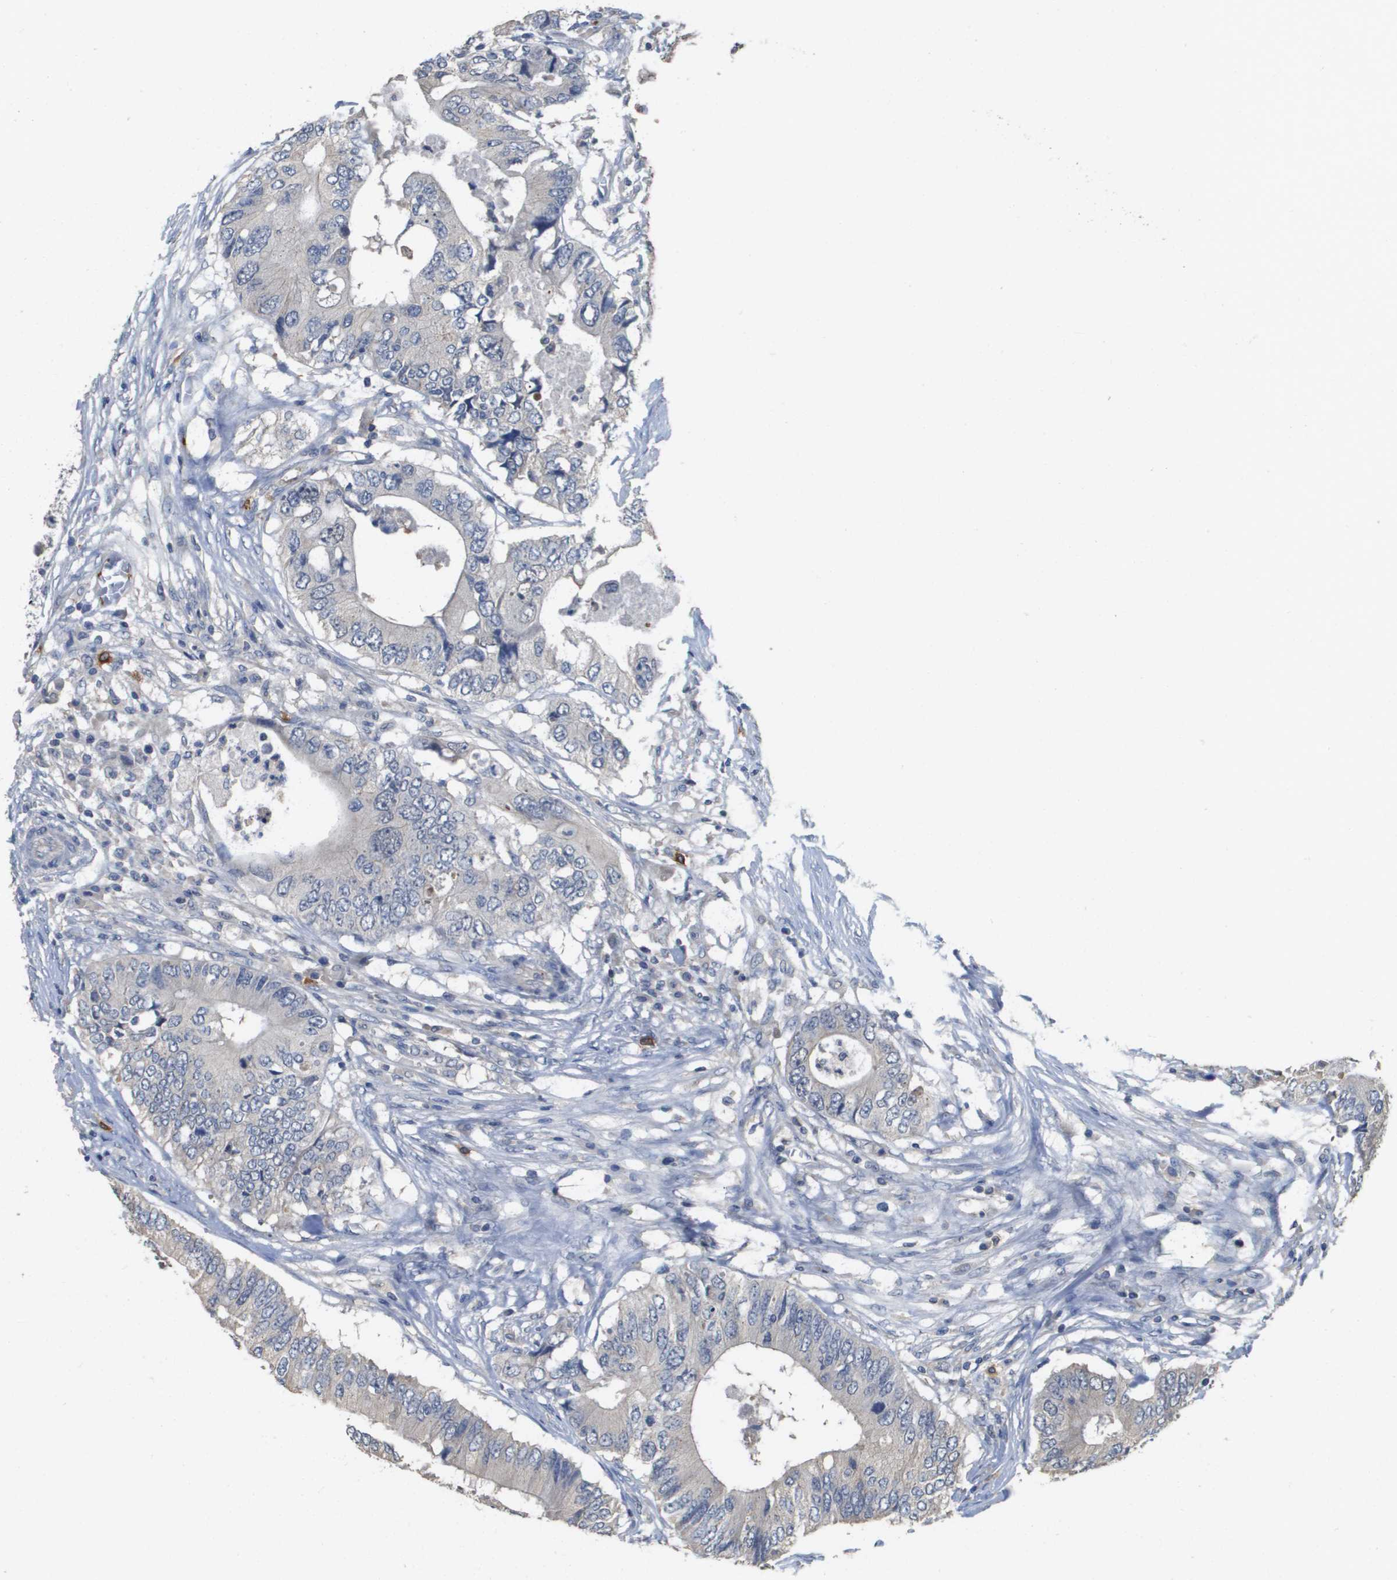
{"staining": {"intensity": "negative", "quantity": "none", "location": "none"}, "tissue": "colorectal cancer", "cell_type": "Tumor cells", "image_type": "cancer", "snomed": [{"axis": "morphology", "description": "Adenocarcinoma, NOS"}, {"axis": "topography", "description": "Colon"}], "caption": "Histopathology image shows no protein expression in tumor cells of colorectal adenocarcinoma tissue.", "gene": "RAB27B", "patient": {"sex": "male", "age": 71}}